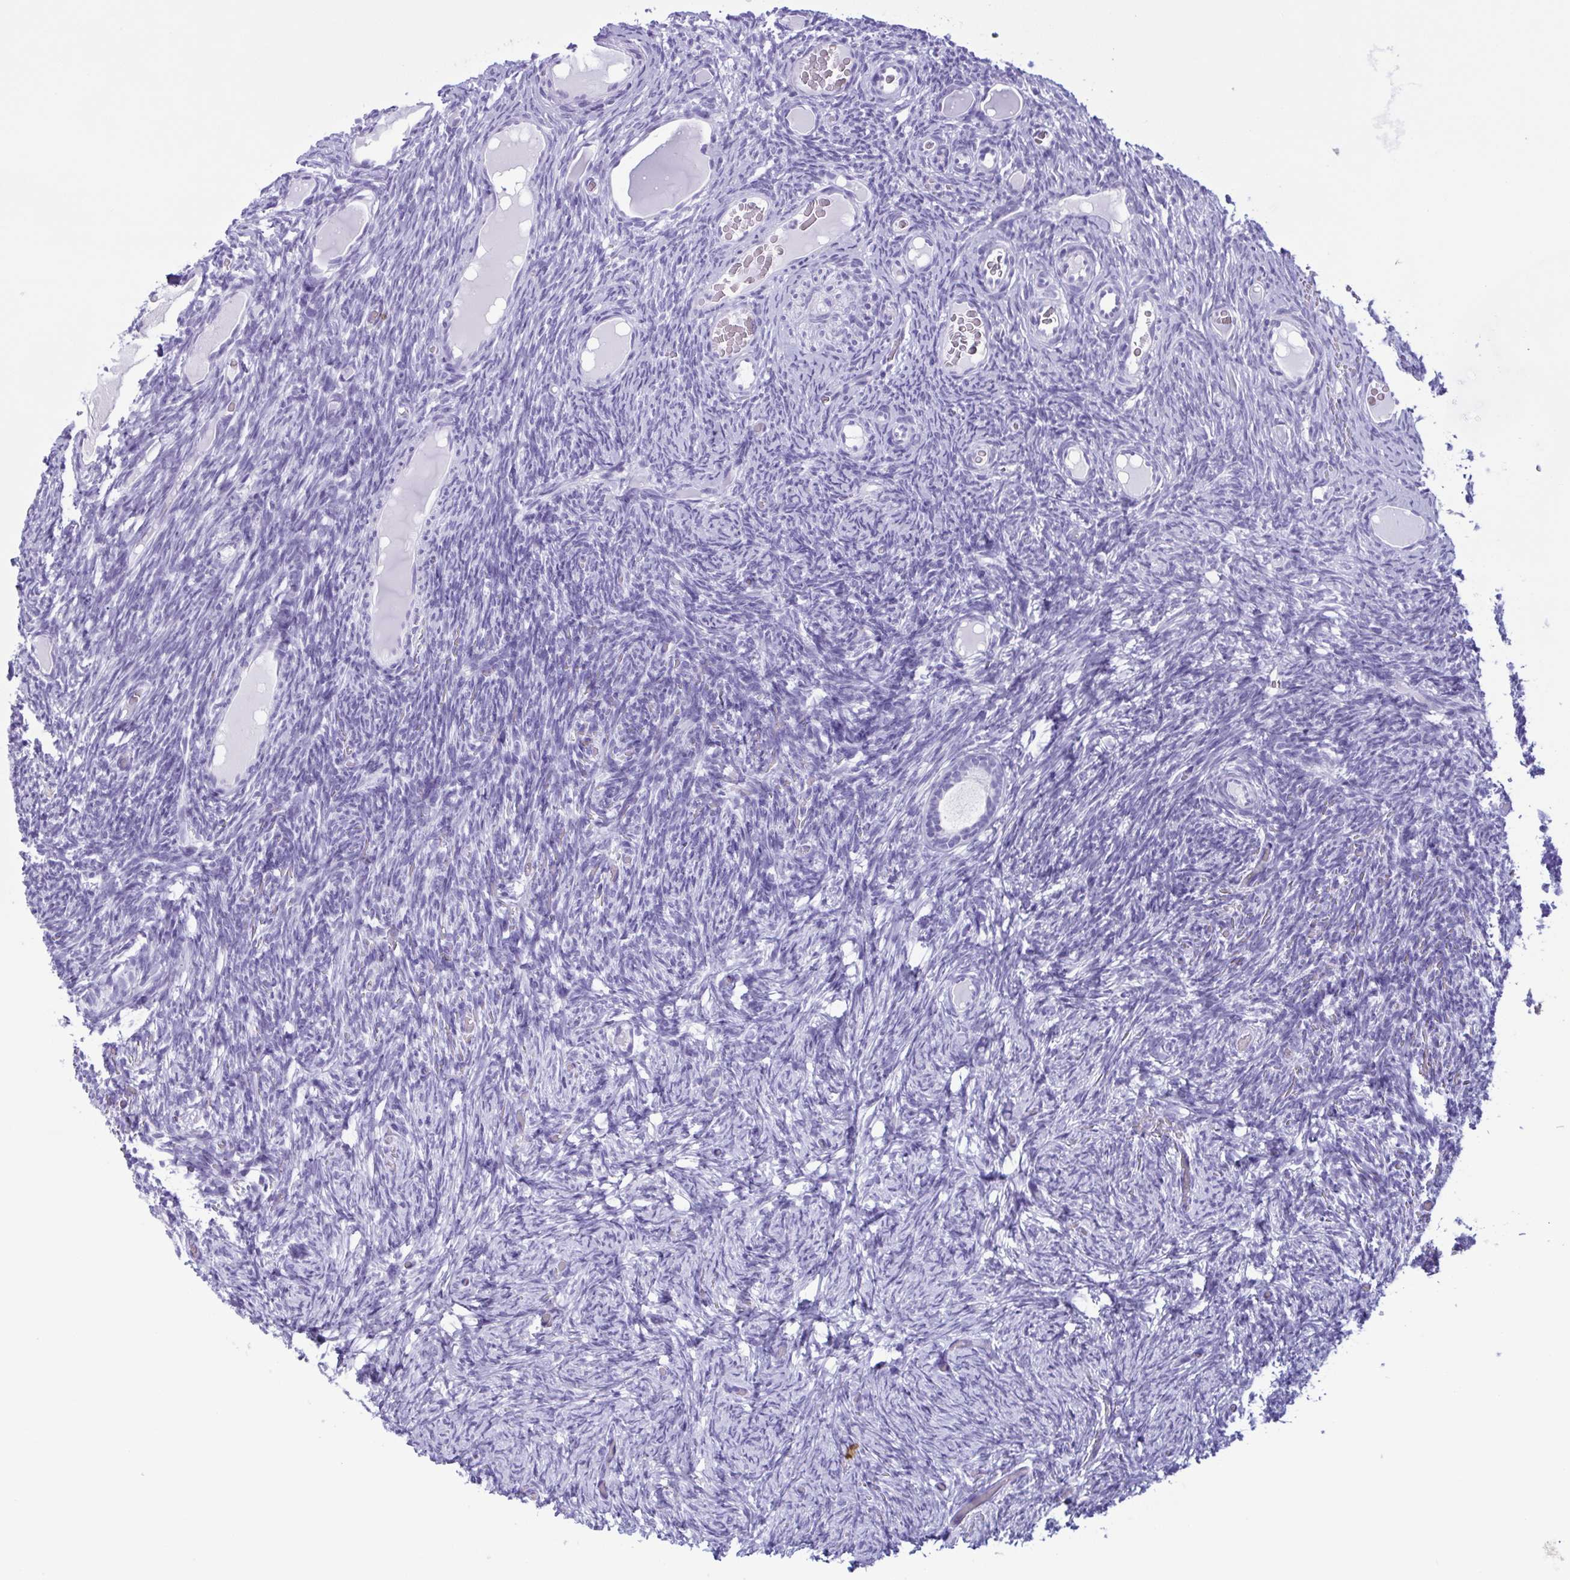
{"staining": {"intensity": "negative", "quantity": "none", "location": "none"}, "tissue": "ovary", "cell_type": "Follicle cells", "image_type": "normal", "snomed": [{"axis": "morphology", "description": "Normal tissue, NOS"}, {"axis": "topography", "description": "Ovary"}], "caption": "The micrograph demonstrates no staining of follicle cells in unremarkable ovary.", "gene": "LTF", "patient": {"sex": "female", "age": 34}}